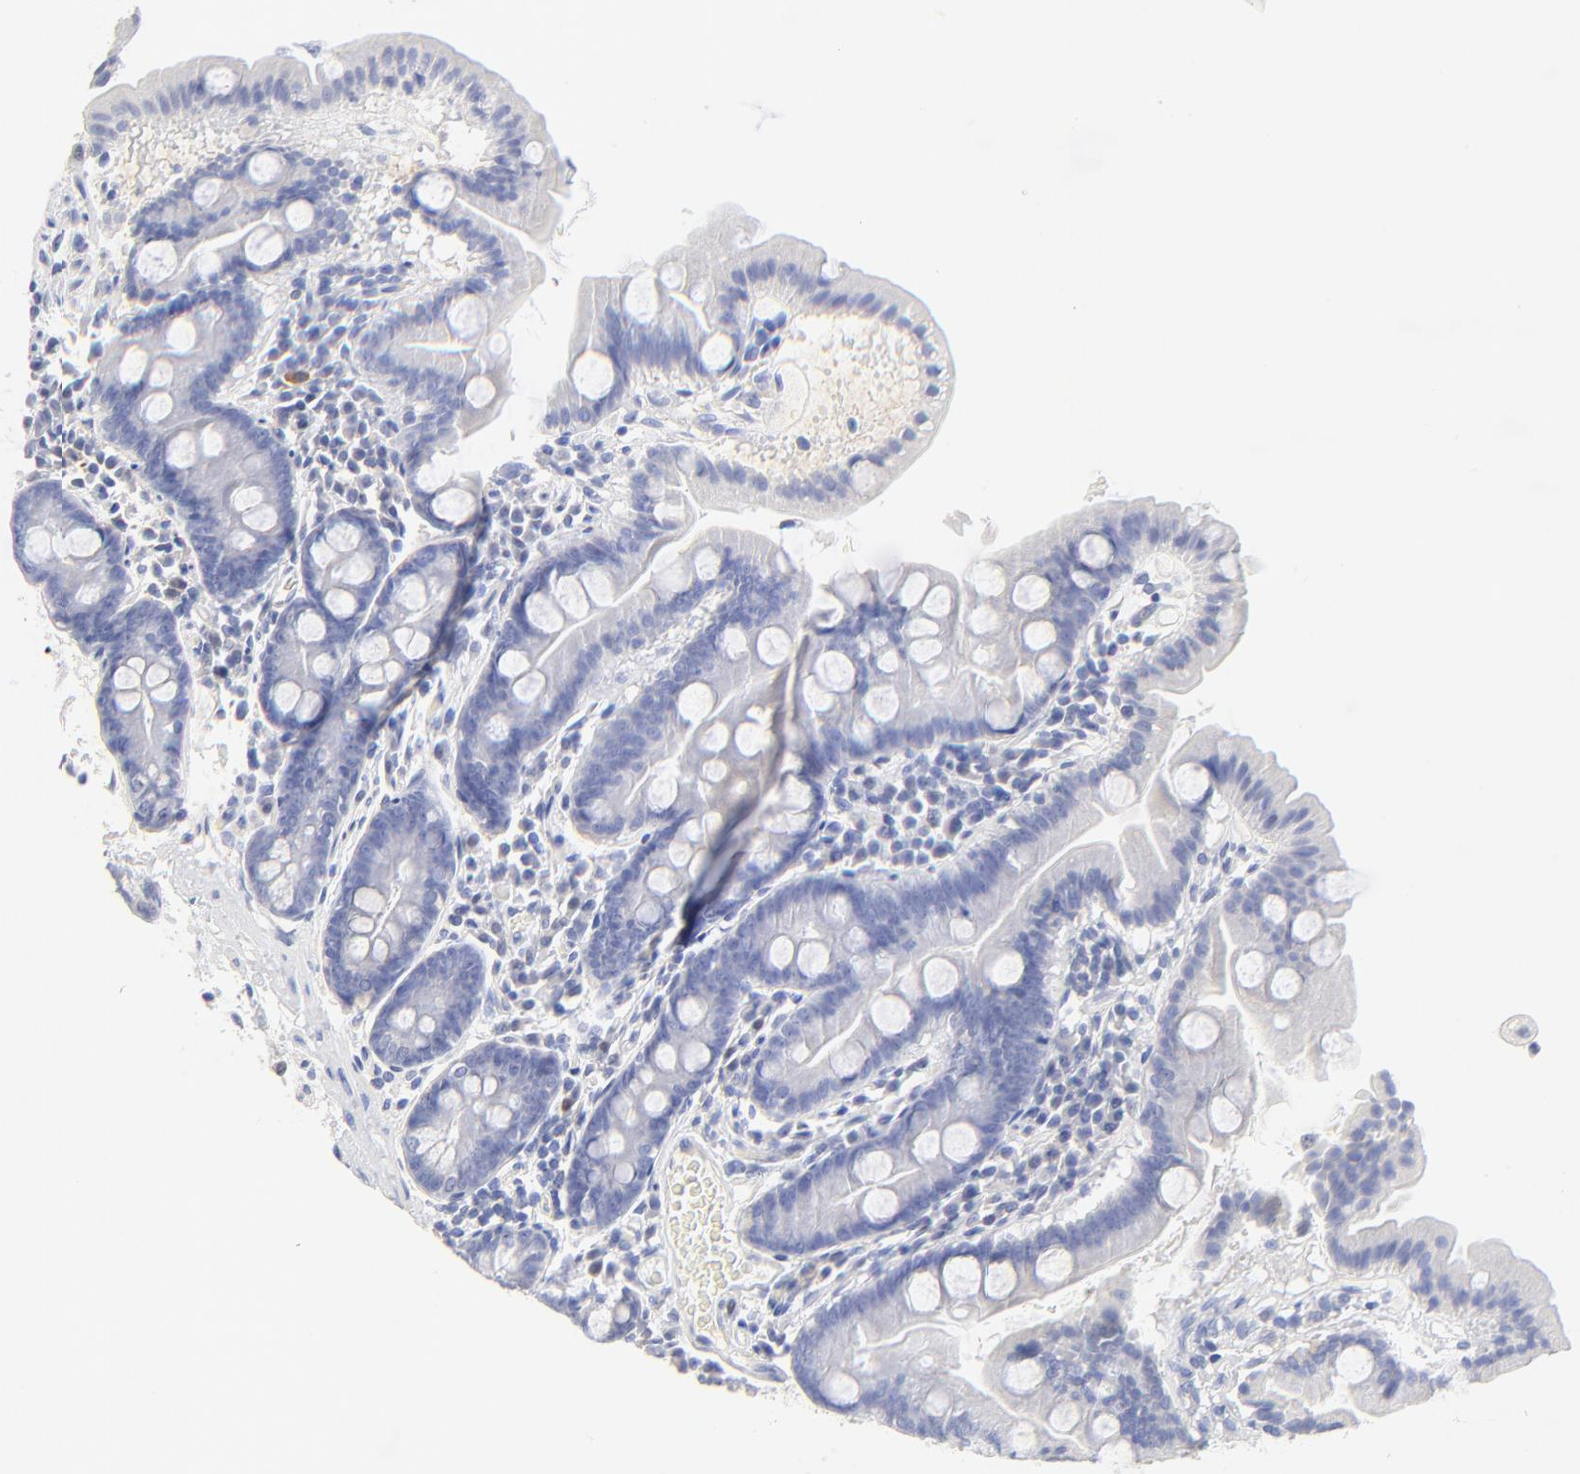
{"staining": {"intensity": "negative", "quantity": "none", "location": "none"}, "tissue": "duodenum", "cell_type": "Glandular cells", "image_type": "normal", "snomed": [{"axis": "morphology", "description": "Normal tissue, NOS"}, {"axis": "topography", "description": "Duodenum"}], "caption": "Photomicrograph shows no protein expression in glandular cells of benign duodenum.", "gene": "SULT4A1", "patient": {"sex": "male", "age": 50}}